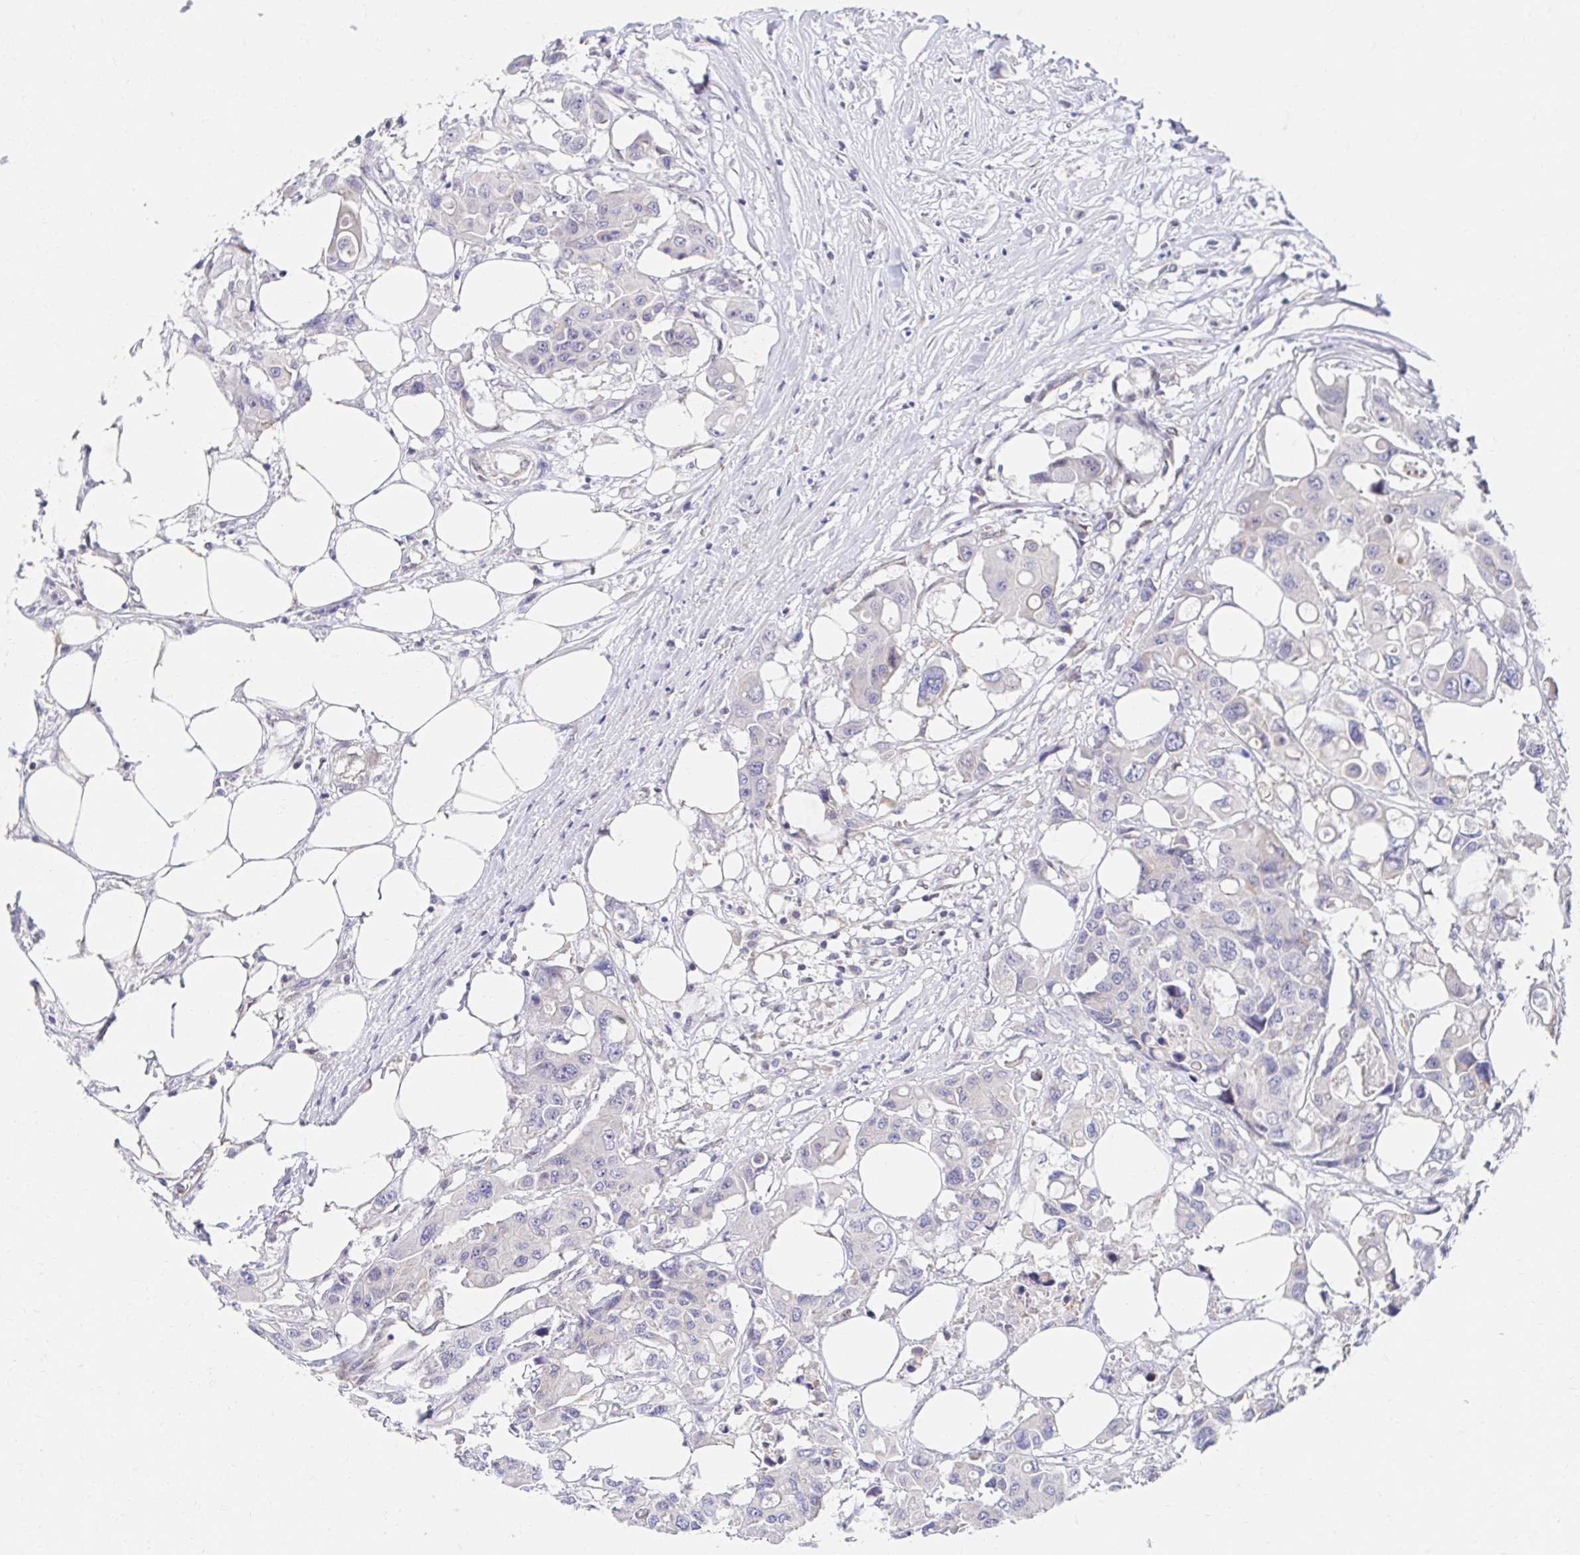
{"staining": {"intensity": "negative", "quantity": "none", "location": "none"}, "tissue": "colorectal cancer", "cell_type": "Tumor cells", "image_type": "cancer", "snomed": [{"axis": "morphology", "description": "Adenocarcinoma, NOS"}, {"axis": "topography", "description": "Colon"}], "caption": "Immunohistochemical staining of colorectal adenocarcinoma shows no significant staining in tumor cells. The staining is performed using DAB brown chromogen with nuclei counter-stained in using hematoxylin.", "gene": "AKAP14", "patient": {"sex": "male", "age": 77}}